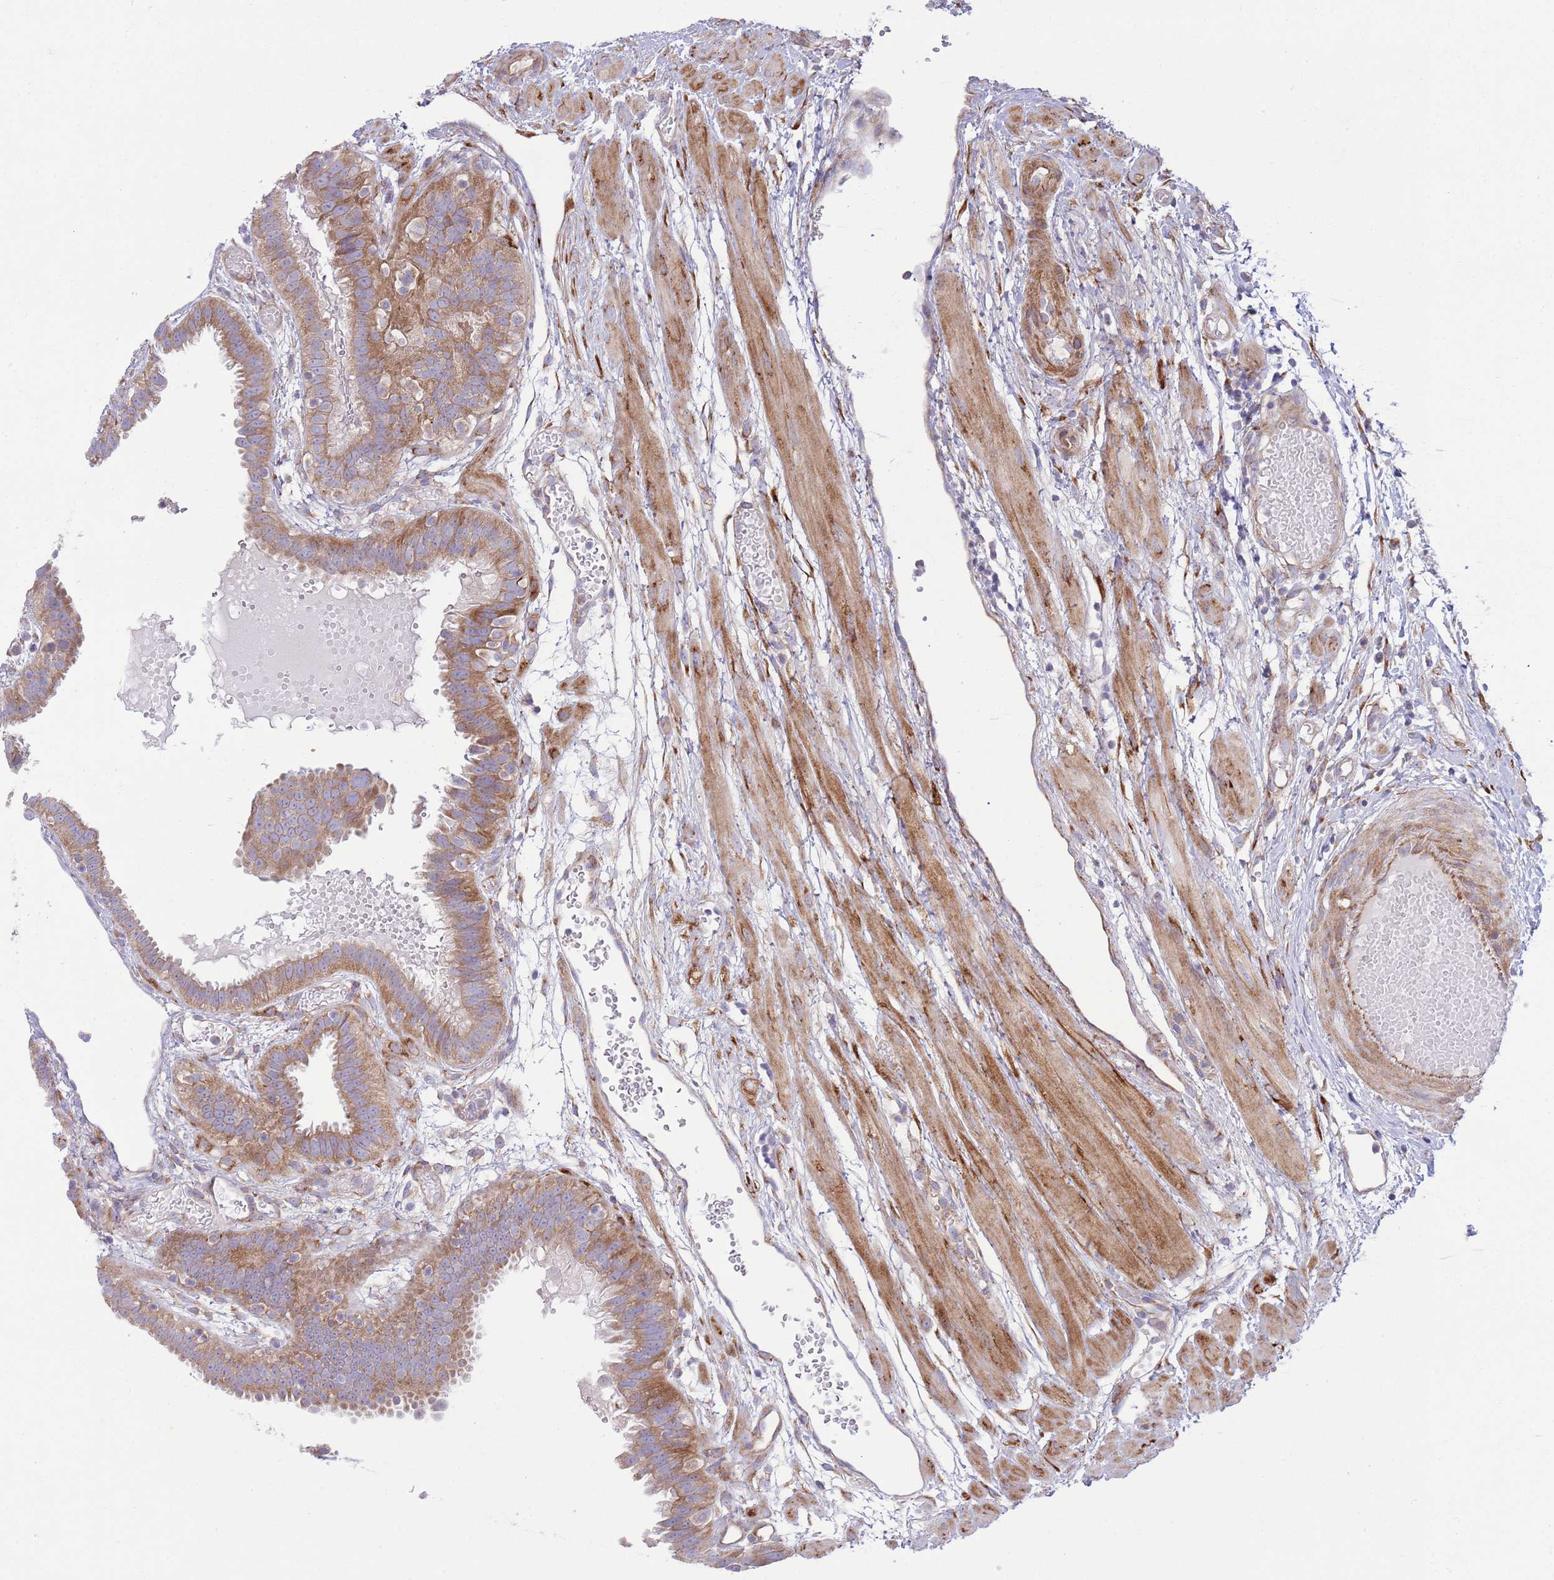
{"staining": {"intensity": "moderate", "quantity": ">75%", "location": "cytoplasmic/membranous"}, "tissue": "fallopian tube", "cell_type": "Glandular cells", "image_type": "normal", "snomed": [{"axis": "morphology", "description": "Normal tissue, NOS"}, {"axis": "topography", "description": "Fallopian tube"}], "caption": "A micrograph of fallopian tube stained for a protein shows moderate cytoplasmic/membranous brown staining in glandular cells. (DAB = brown stain, brightfield microscopy at high magnification).", "gene": "TOMM5", "patient": {"sex": "female", "age": 37}}